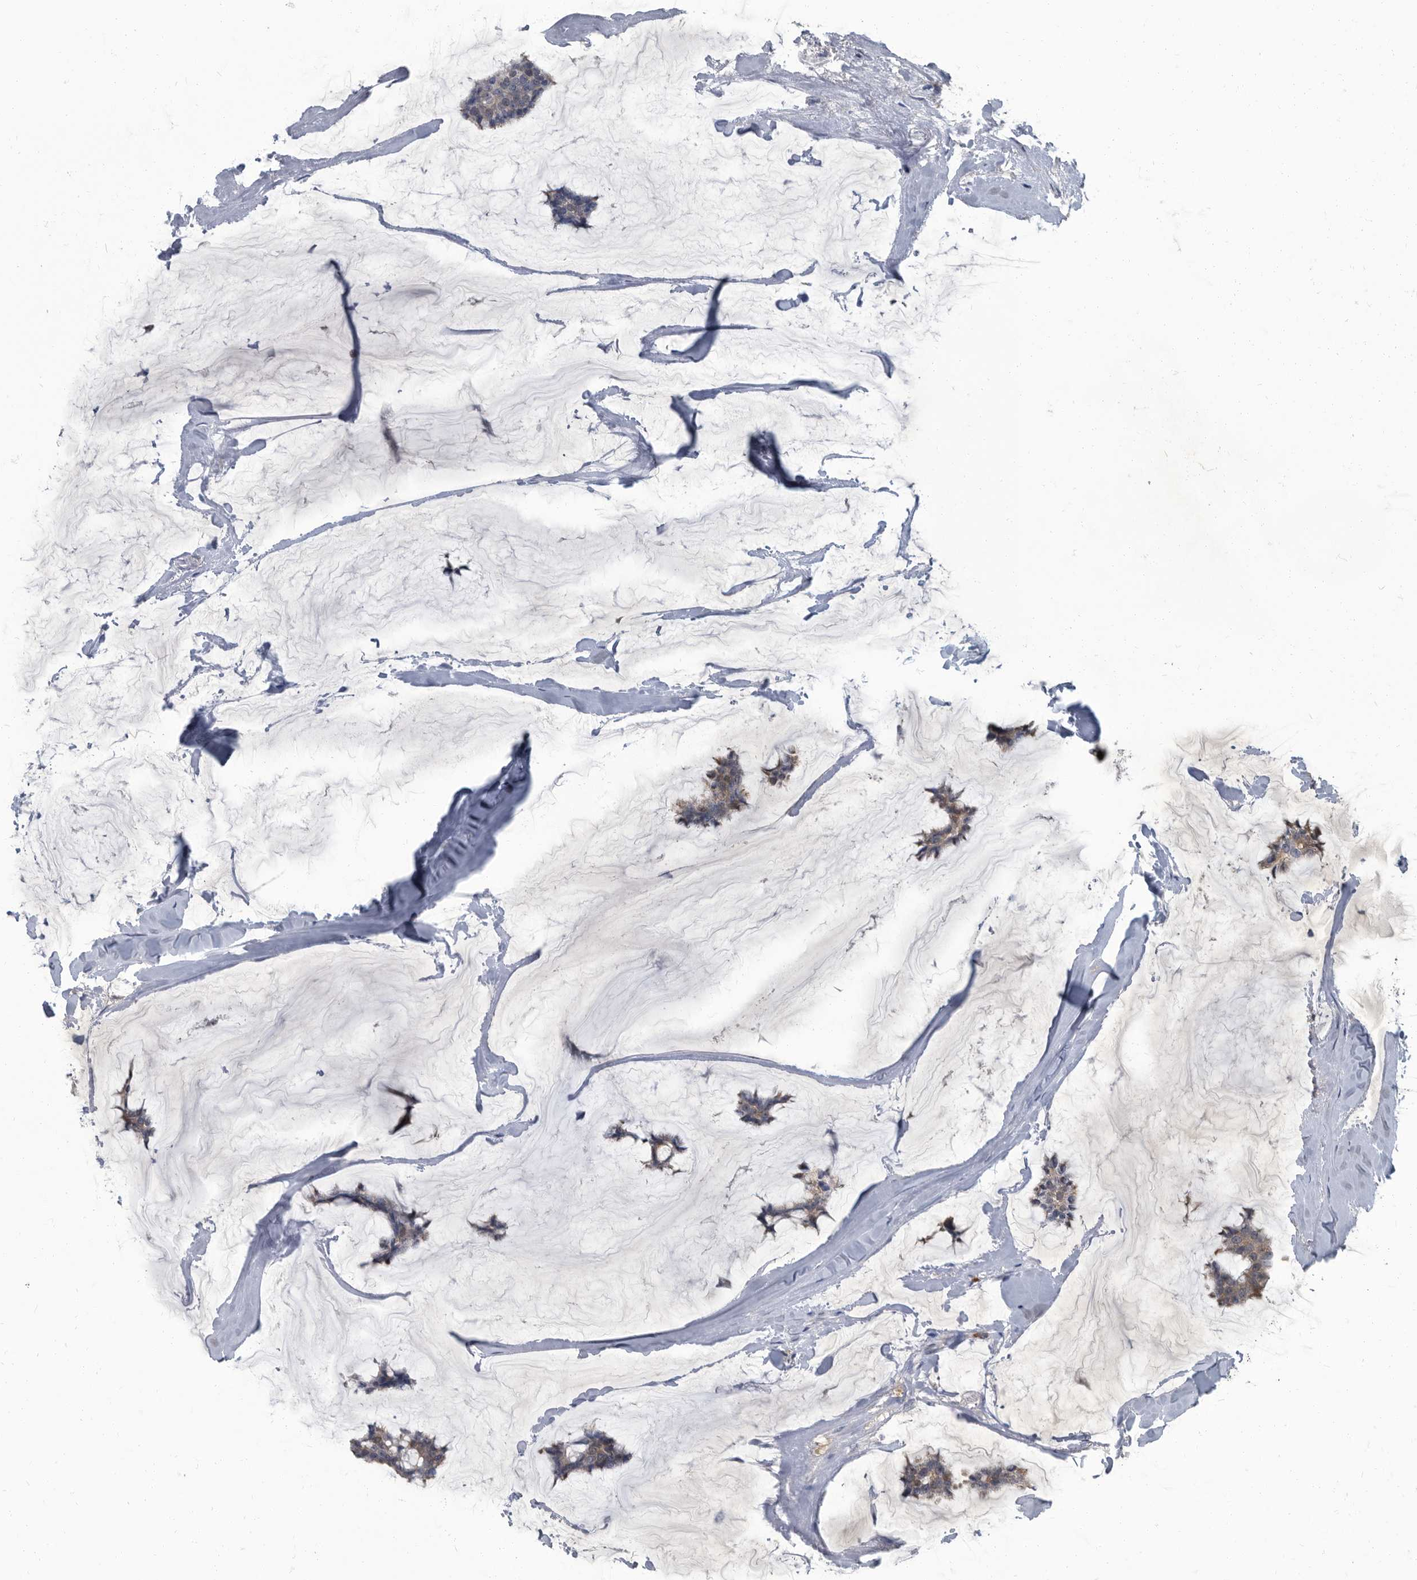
{"staining": {"intensity": "weak", "quantity": "25%-75%", "location": "cytoplasmic/membranous"}, "tissue": "breast cancer", "cell_type": "Tumor cells", "image_type": "cancer", "snomed": [{"axis": "morphology", "description": "Duct carcinoma"}, {"axis": "topography", "description": "Breast"}], "caption": "Immunohistochemical staining of human breast cancer (invasive ductal carcinoma) demonstrates weak cytoplasmic/membranous protein staining in approximately 25%-75% of tumor cells. (brown staining indicates protein expression, while blue staining denotes nuclei).", "gene": "CDV3", "patient": {"sex": "female", "age": 93}}